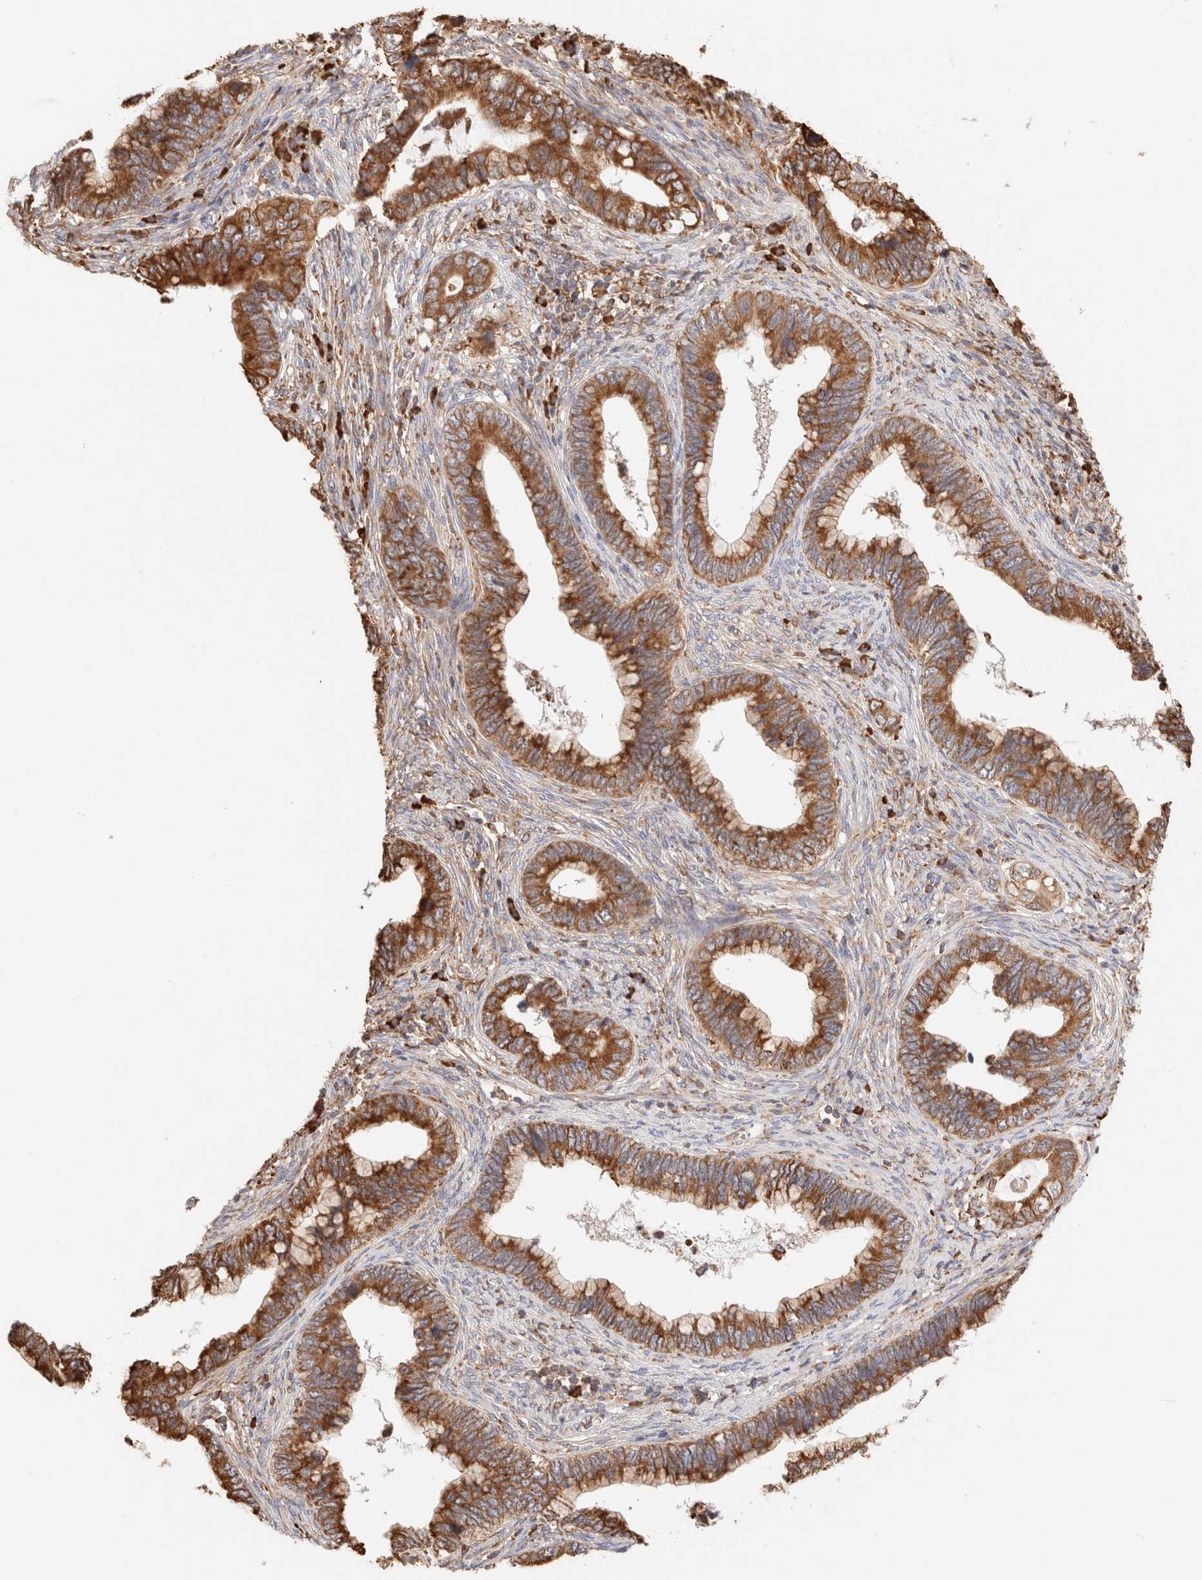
{"staining": {"intensity": "strong", "quantity": ">75%", "location": "cytoplasmic/membranous"}, "tissue": "cervical cancer", "cell_type": "Tumor cells", "image_type": "cancer", "snomed": [{"axis": "morphology", "description": "Adenocarcinoma, NOS"}, {"axis": "topography", "description": "Cervix"}], "caption": "Immunohistochemical staining of adenocarcinoma (cervical) shows high levels of strong cytoplasmic/membranous staining in approximately >75% of tumor cells. (DAB IHC, brown staining for protein, blue staining for nuclei).", "gene": "FER", "patient": {"sex": "female", "age": 44}}